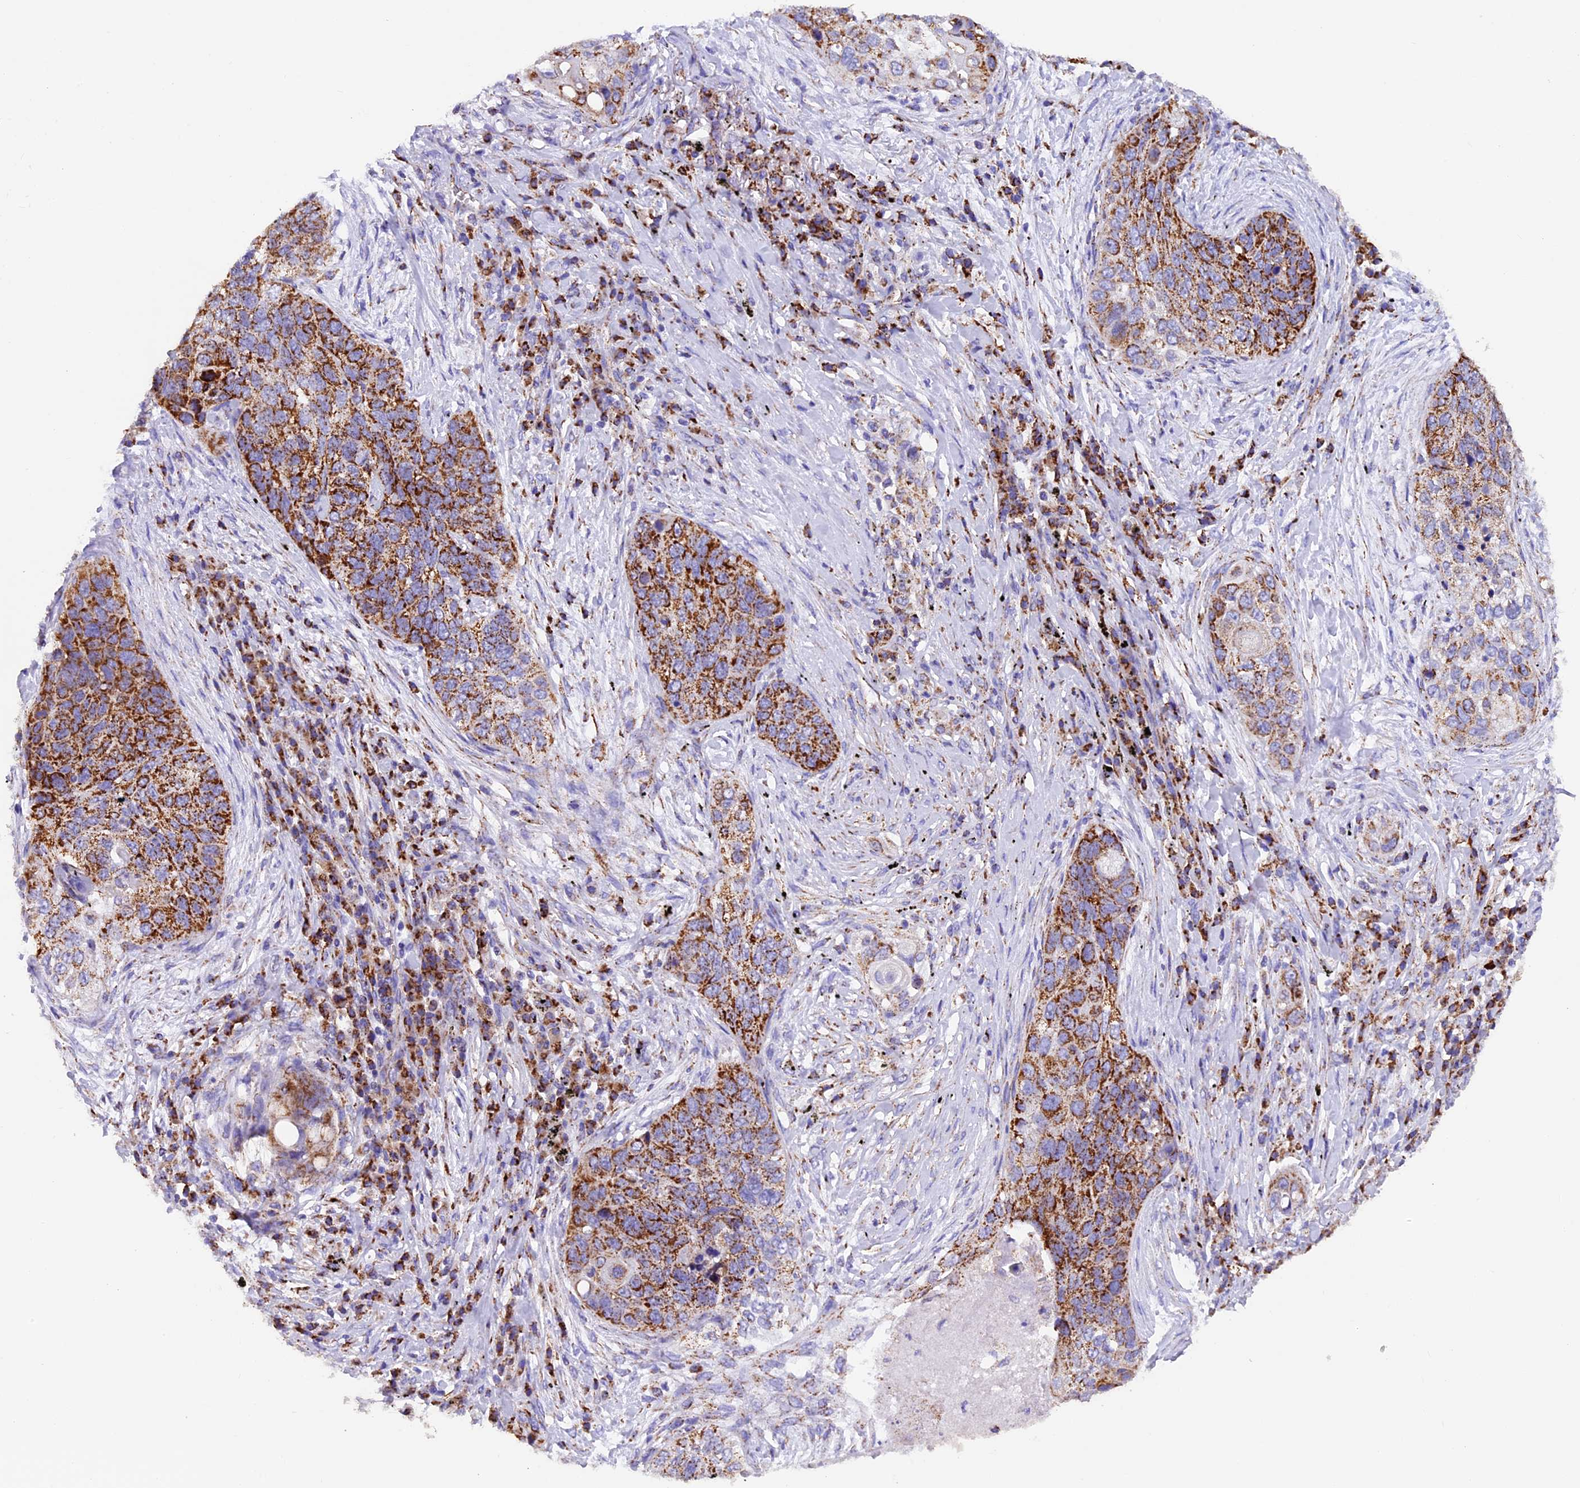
{"staining": {"intensity": "strong", "quantity": ">75%", "location": "cytoplasmic/membranous"}, "tissue": "lung cancer", "cell_type": "Tumor cells", "image_type": "cancer", "snomed": [{"axis": "morphology", "description": "Squamous cell carcinoma, NOS"}, {"axis": "topography", "description": "Lung"}], "caption": "This is a micrograph of immunohistochemistry staining of squamous cell carcinoma (lung), which shows strong positivity in the cytoplasmic/membranous of tumor cells.", "gene": "SLC8B1", "patient": {"sex": "female", "age": 63}}